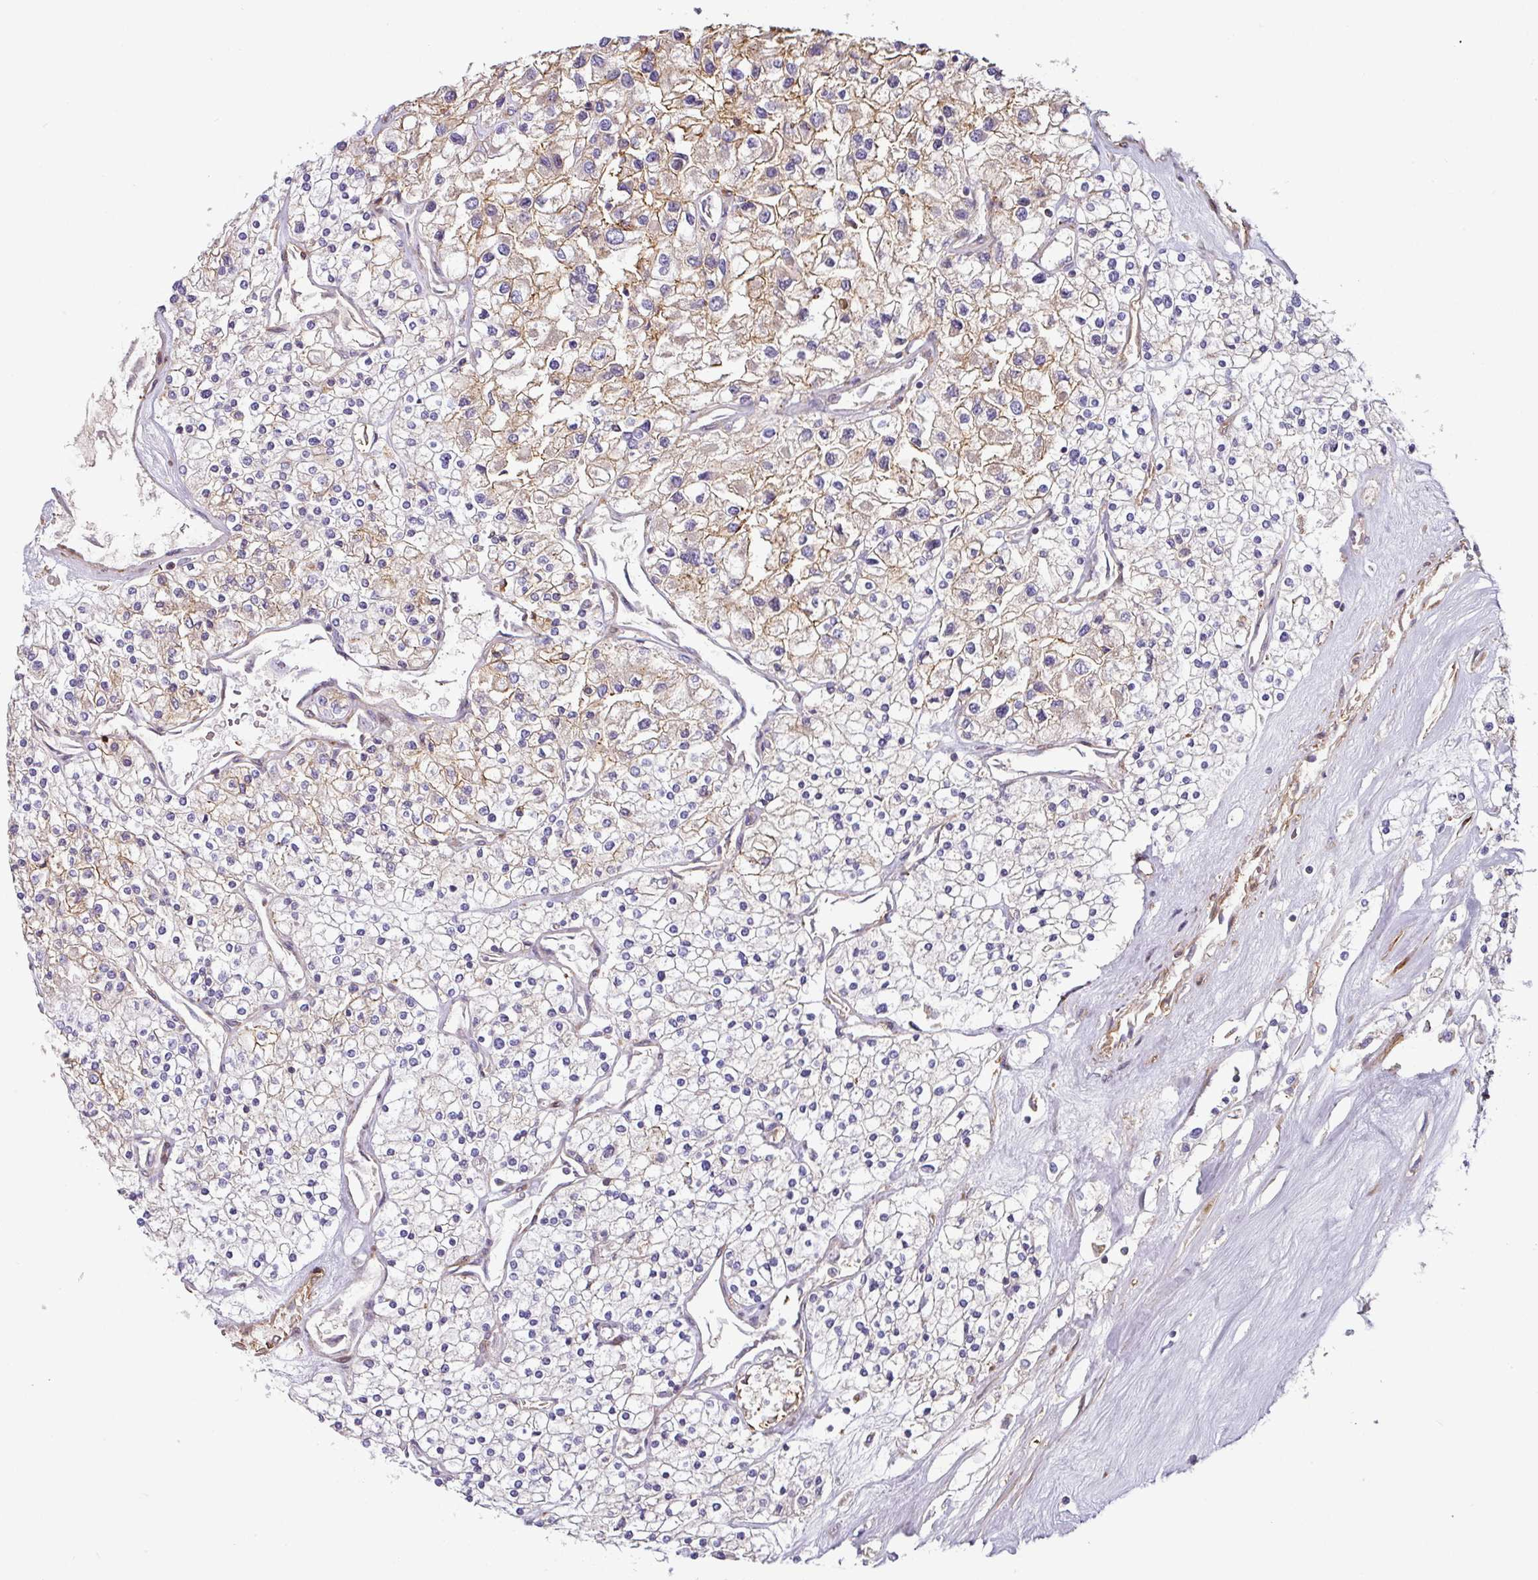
{"staining": {"intensity": "moderate", "quantity": "<25%", "location": "cytoplasmic/membranous"}, "tissue": "renal cancer", "cell_type": "Tumor cells", "image_type": "cancer", "snomed": [{"axis": "morphology", "description": "Adenocarcinoma, NOS"}, {"axis": "topography", "description": "Kidney"}], "caption": "Protein expression by immunohistochemistry displays moderate cytoplasmic/membranous positivity in about <25% of tumor cells in renal adenocarcinoma. (Stains: DAB in brown, nuclei in blue, Microscopy: brightfield microscopy at high magnification).", "gene": "CASP2", "patient": {"sex": "male", "age": 80}}